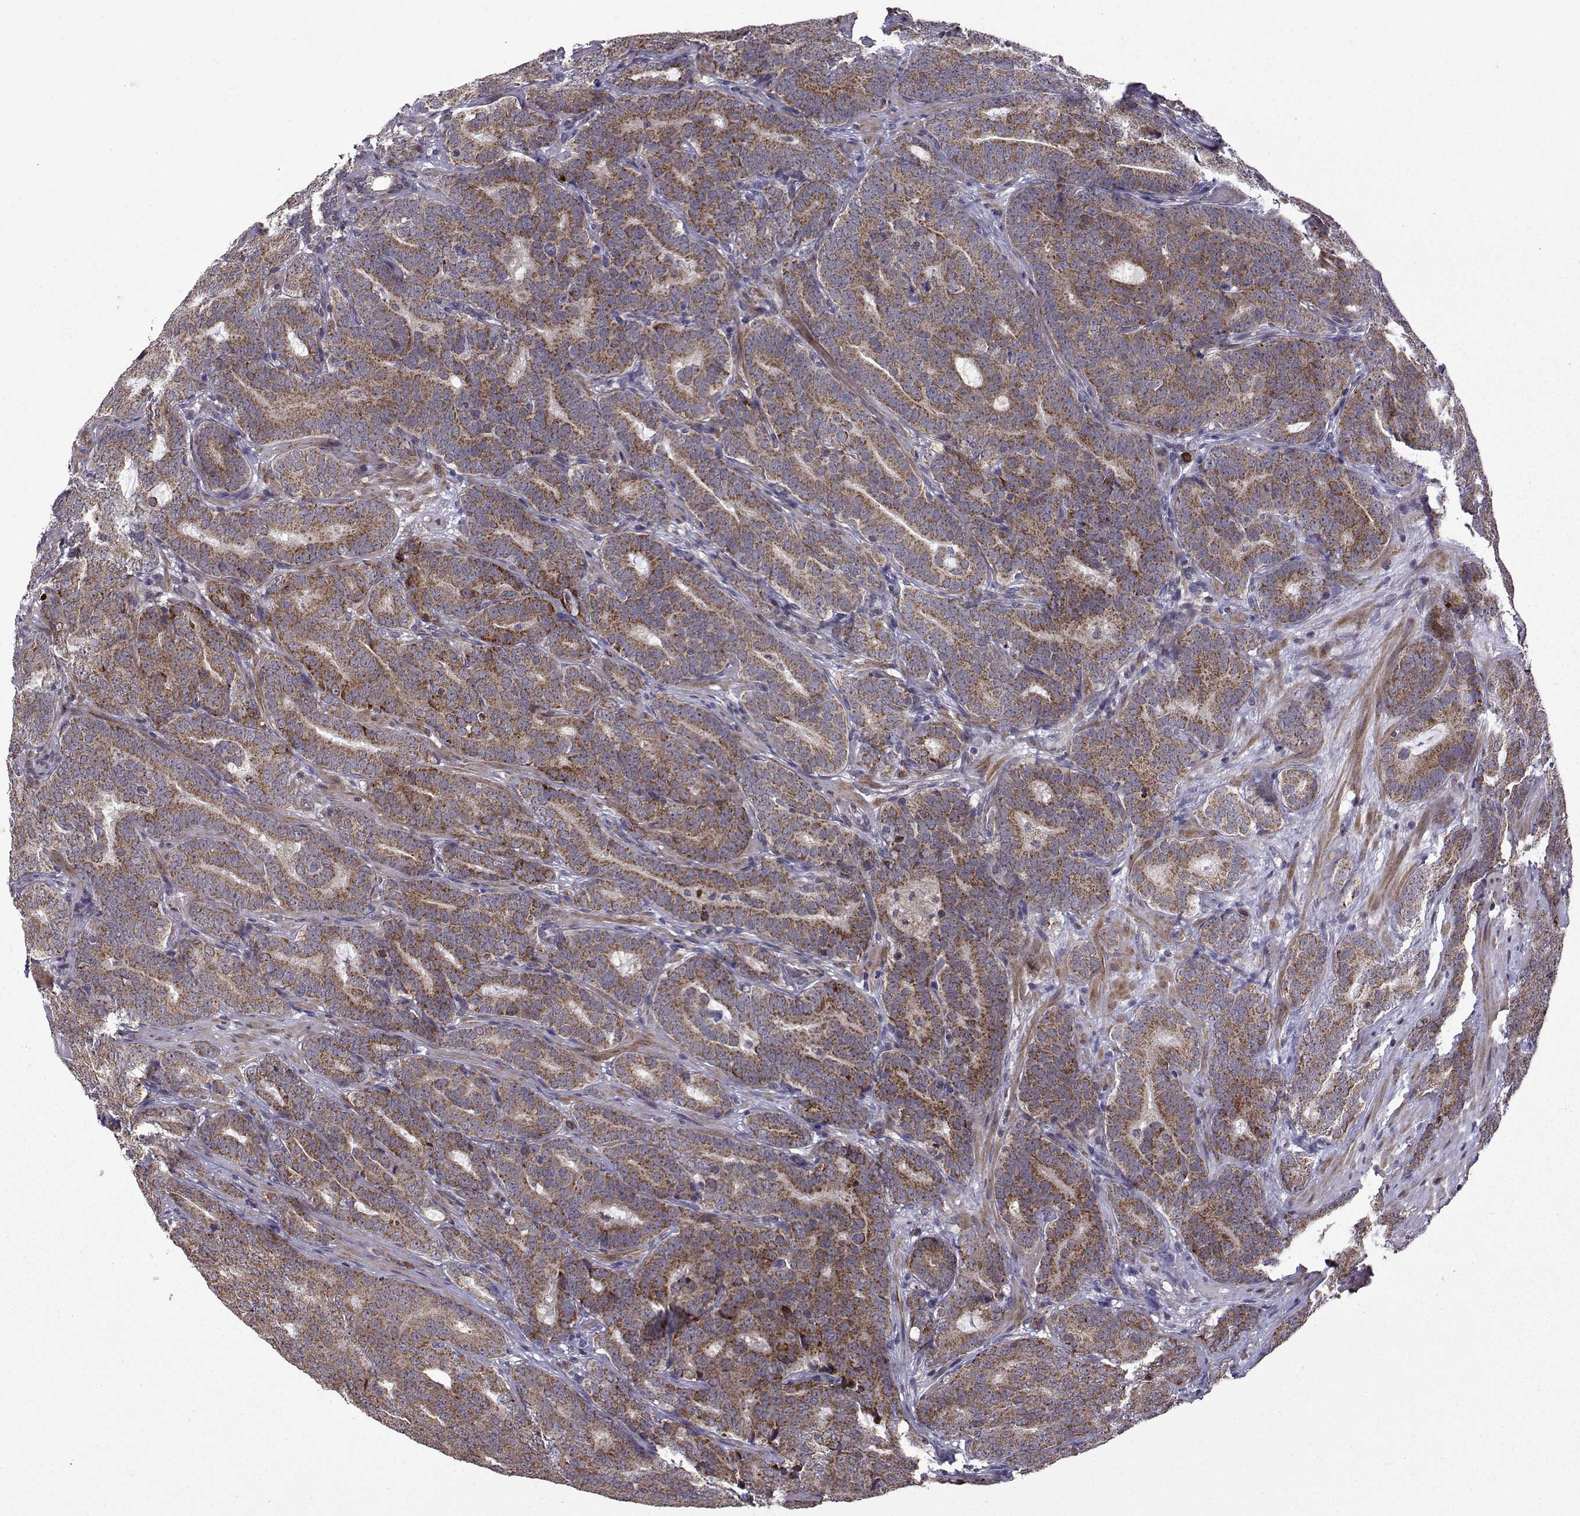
{"staining": {"intensity": "moderate", "quantity": "25%-75%", "location": "cytoplasmic/membranous"}, "tissue": "prostate cancer", "cell_type": "Tumor cells", "image_type": "cancer", "snomed": [{"axis": "morphology", "description": "Adenocarcinoma, NOS"}, {"axis": "topography", "description": "Prostate"}], "caption": "A medium amount of moderate cytoplasmic/membranous positivity is present in approximately 25%-75% of tumor cells in adenocarcinoma (prostate) tissue. (DAB (3,3'-diaminobenzidine) = brown stain, brightfield microscopy at high magnification).", "gene": "TAB2", "patient": {"sex": "male", "age": 71}}